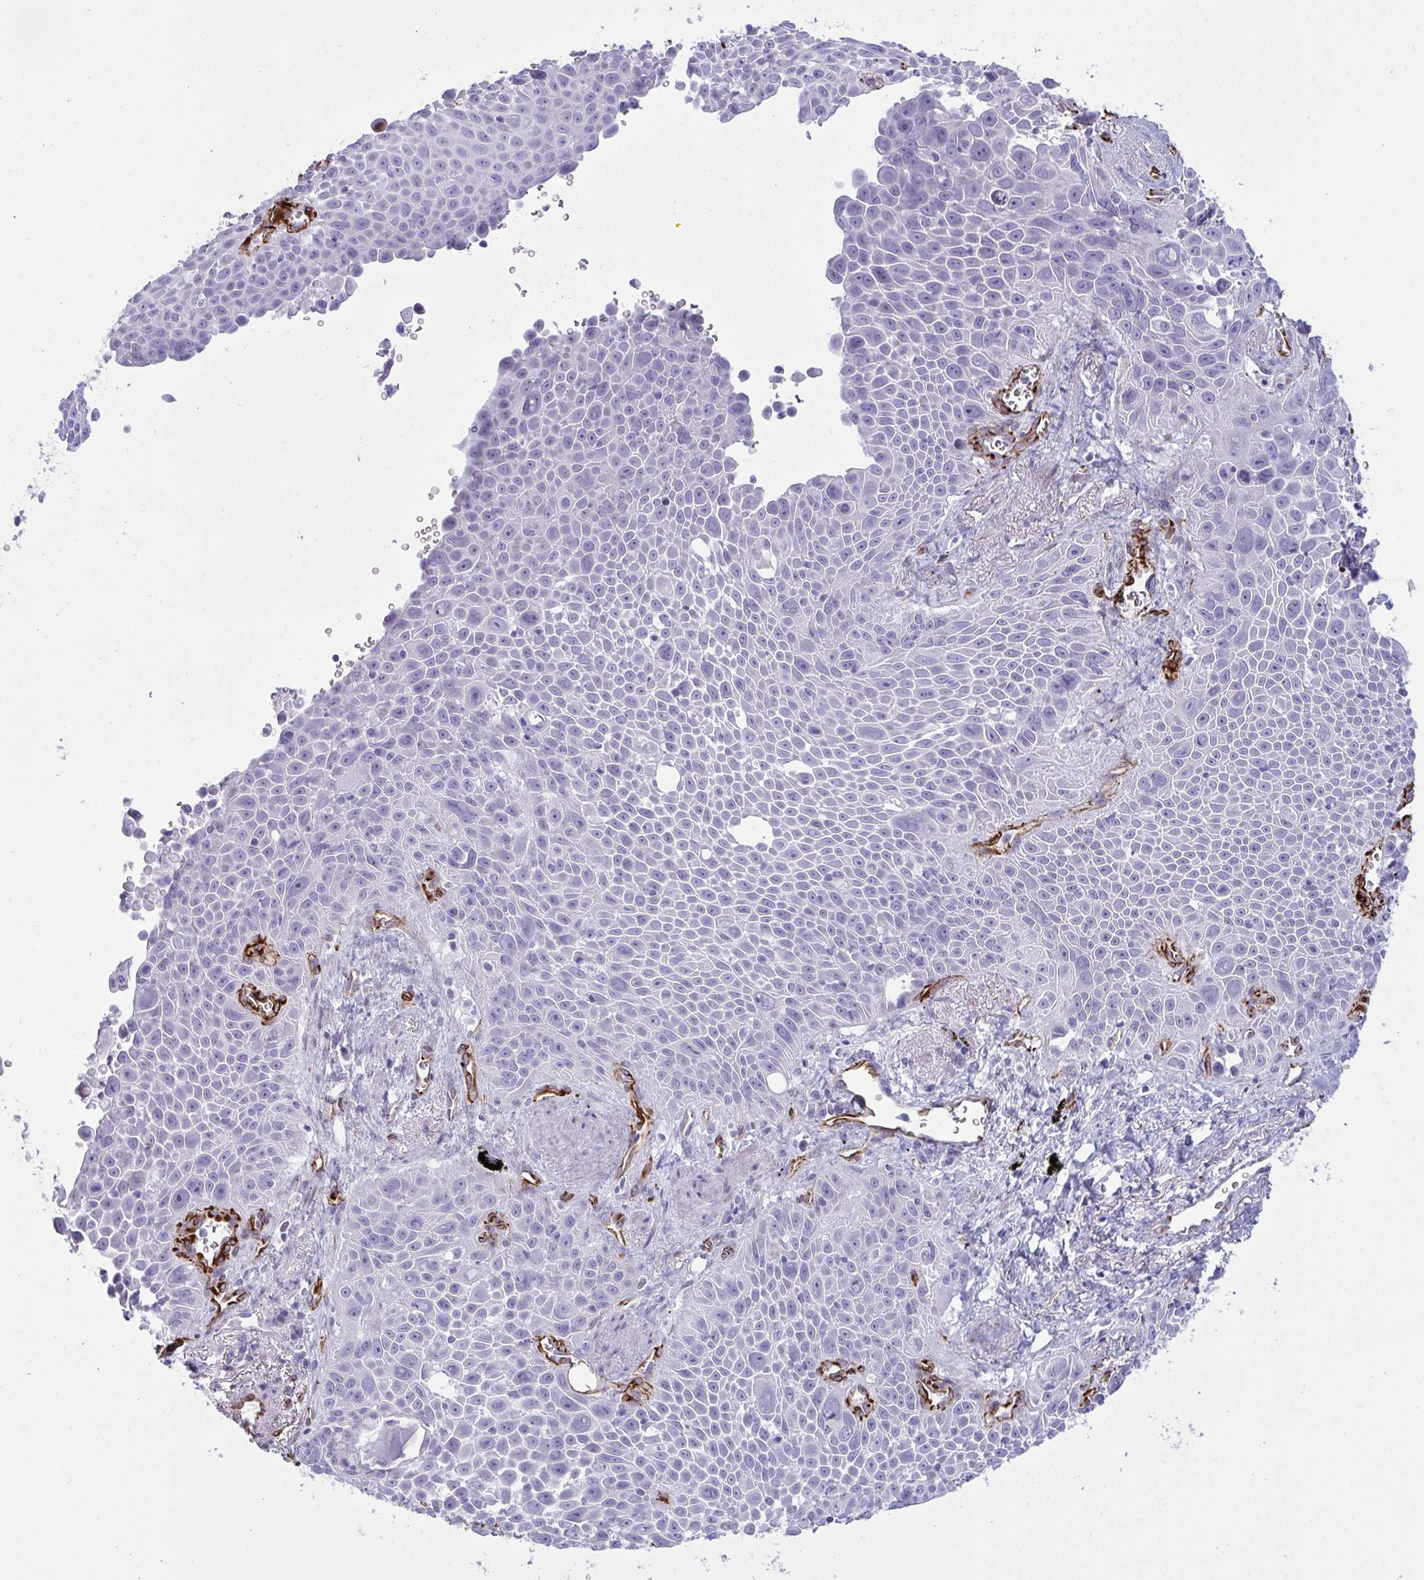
{"staining": {"intensity": "negative", "quantity": "none", "location": "none"}, "tissue": "lung cancer", "cell_type": "Tumor cells", "image_type": "cancer", "snomed": [{"axis": "morphology", "description": "Squamous cell carcinoma, NOS"}, {"axis": "morphology", "description": "Squamous cell carcinoma, metastatic, NOS"}, {"axis": "topography", "description": "Lymph node"}, {"axis": "topography", "description": "Lung"}], "caption": "This is an IHC micrograph of human lung cancer (metastatic squamous cell carcinoma). There is no expression in tumor cells.", "gene": "SLC35B1", "patient": {"sex": "female", "age": 62}}